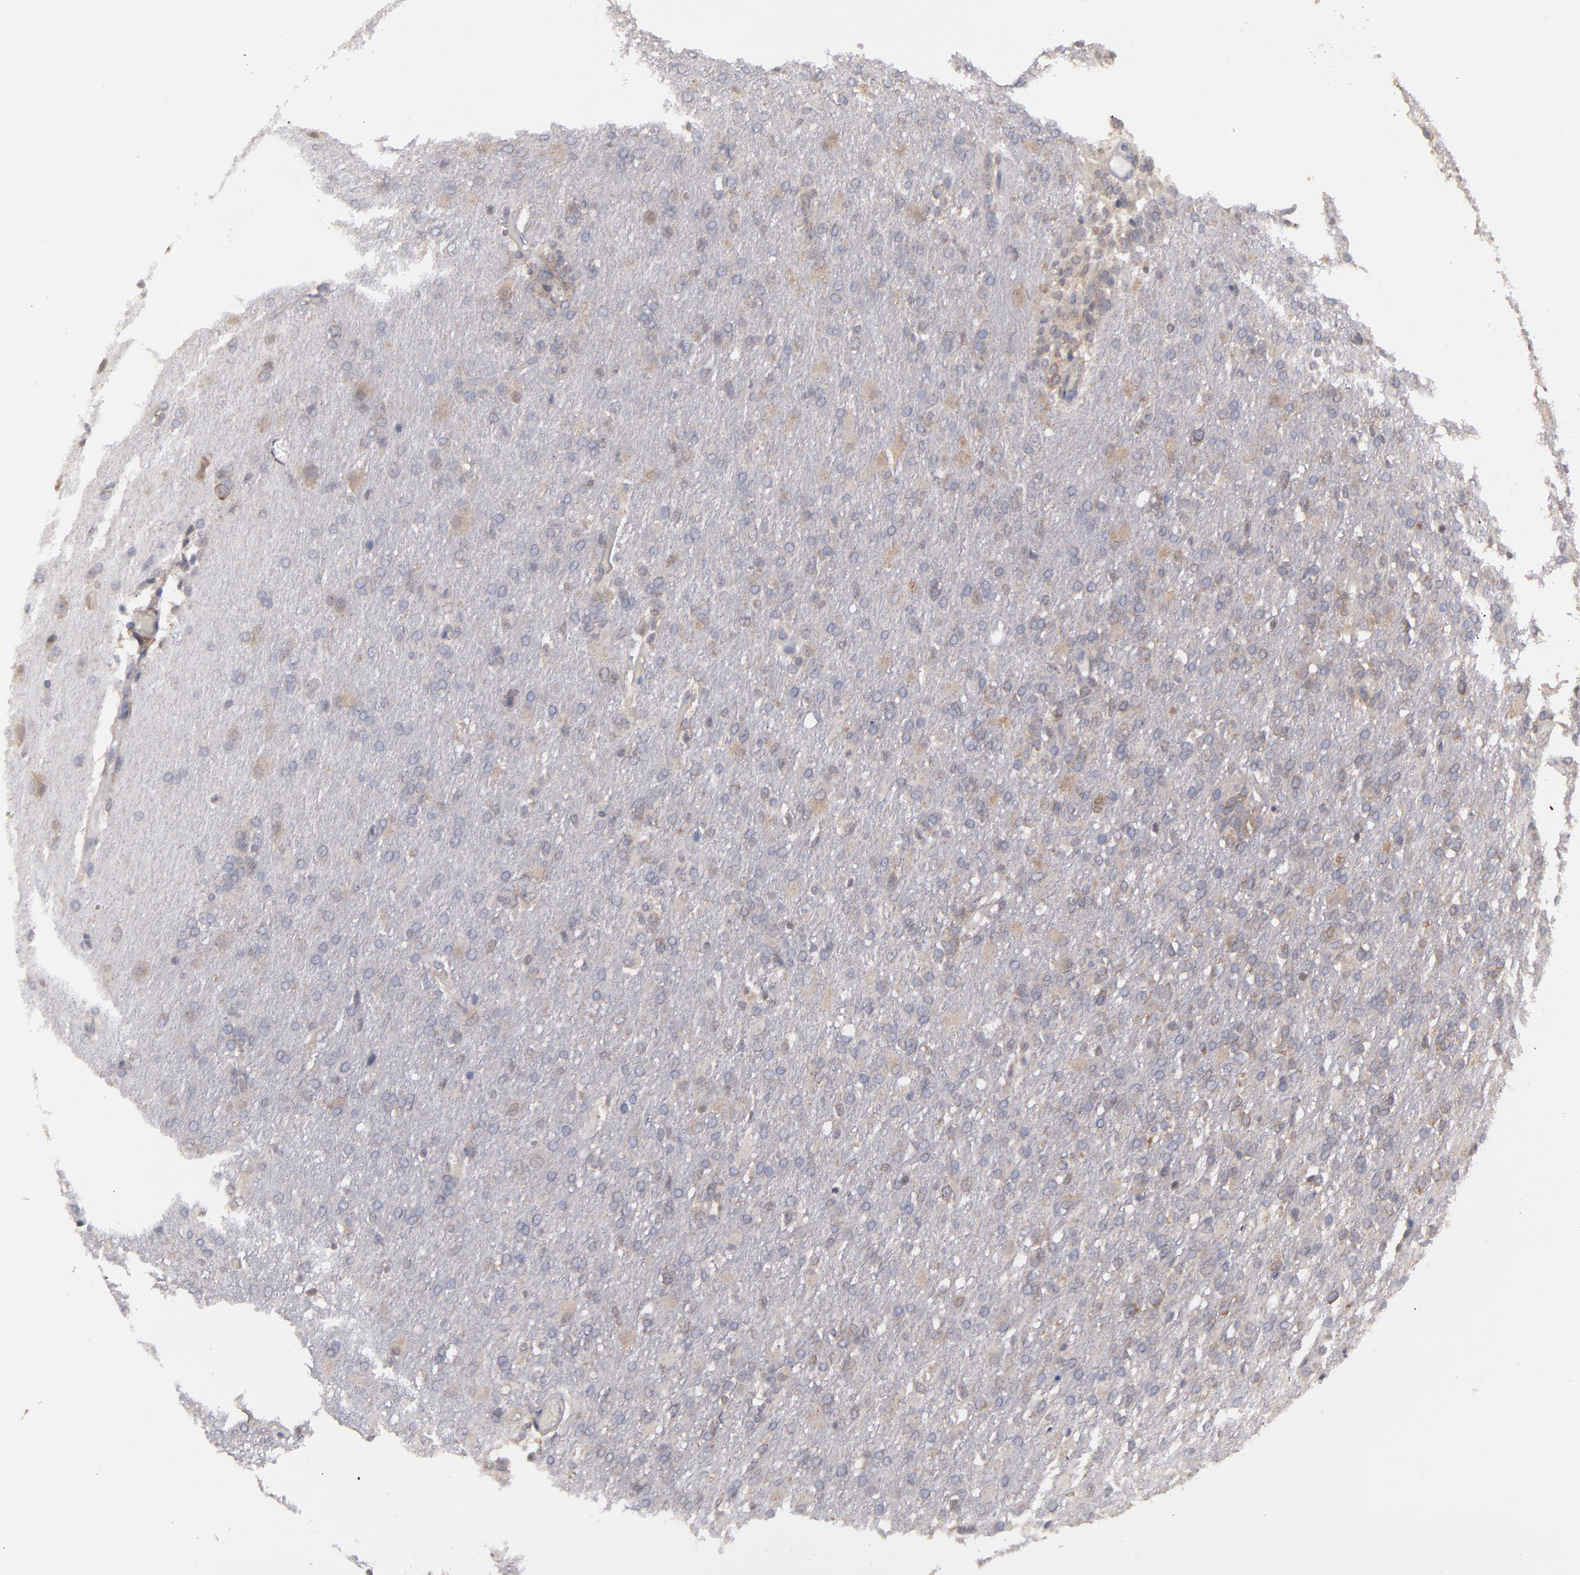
{"staining": {"intensity": "weak", "quantity": "<25%", "location": "cytoplasmic/membranous"}, "tissue": "glioma", "cell_type": "Tumor cells", "image_type": "cancer", "snomed": [{"axis": "morphology", "description": "Glioma, malignant, High grade"}, {"axis": "topography", "description": "Brain"}], "caption": "This is a image of immunohistochemistry (IHC) staining of glioma, which shows no positivity in tumor cells. Brightfield microscopy of immunohistochemistry stained with DAB (brown) and hematoxylin (blue), captured at high magnification.", "gene": "MTHFD1", "patient": {"sex": "male", "age": 68}}